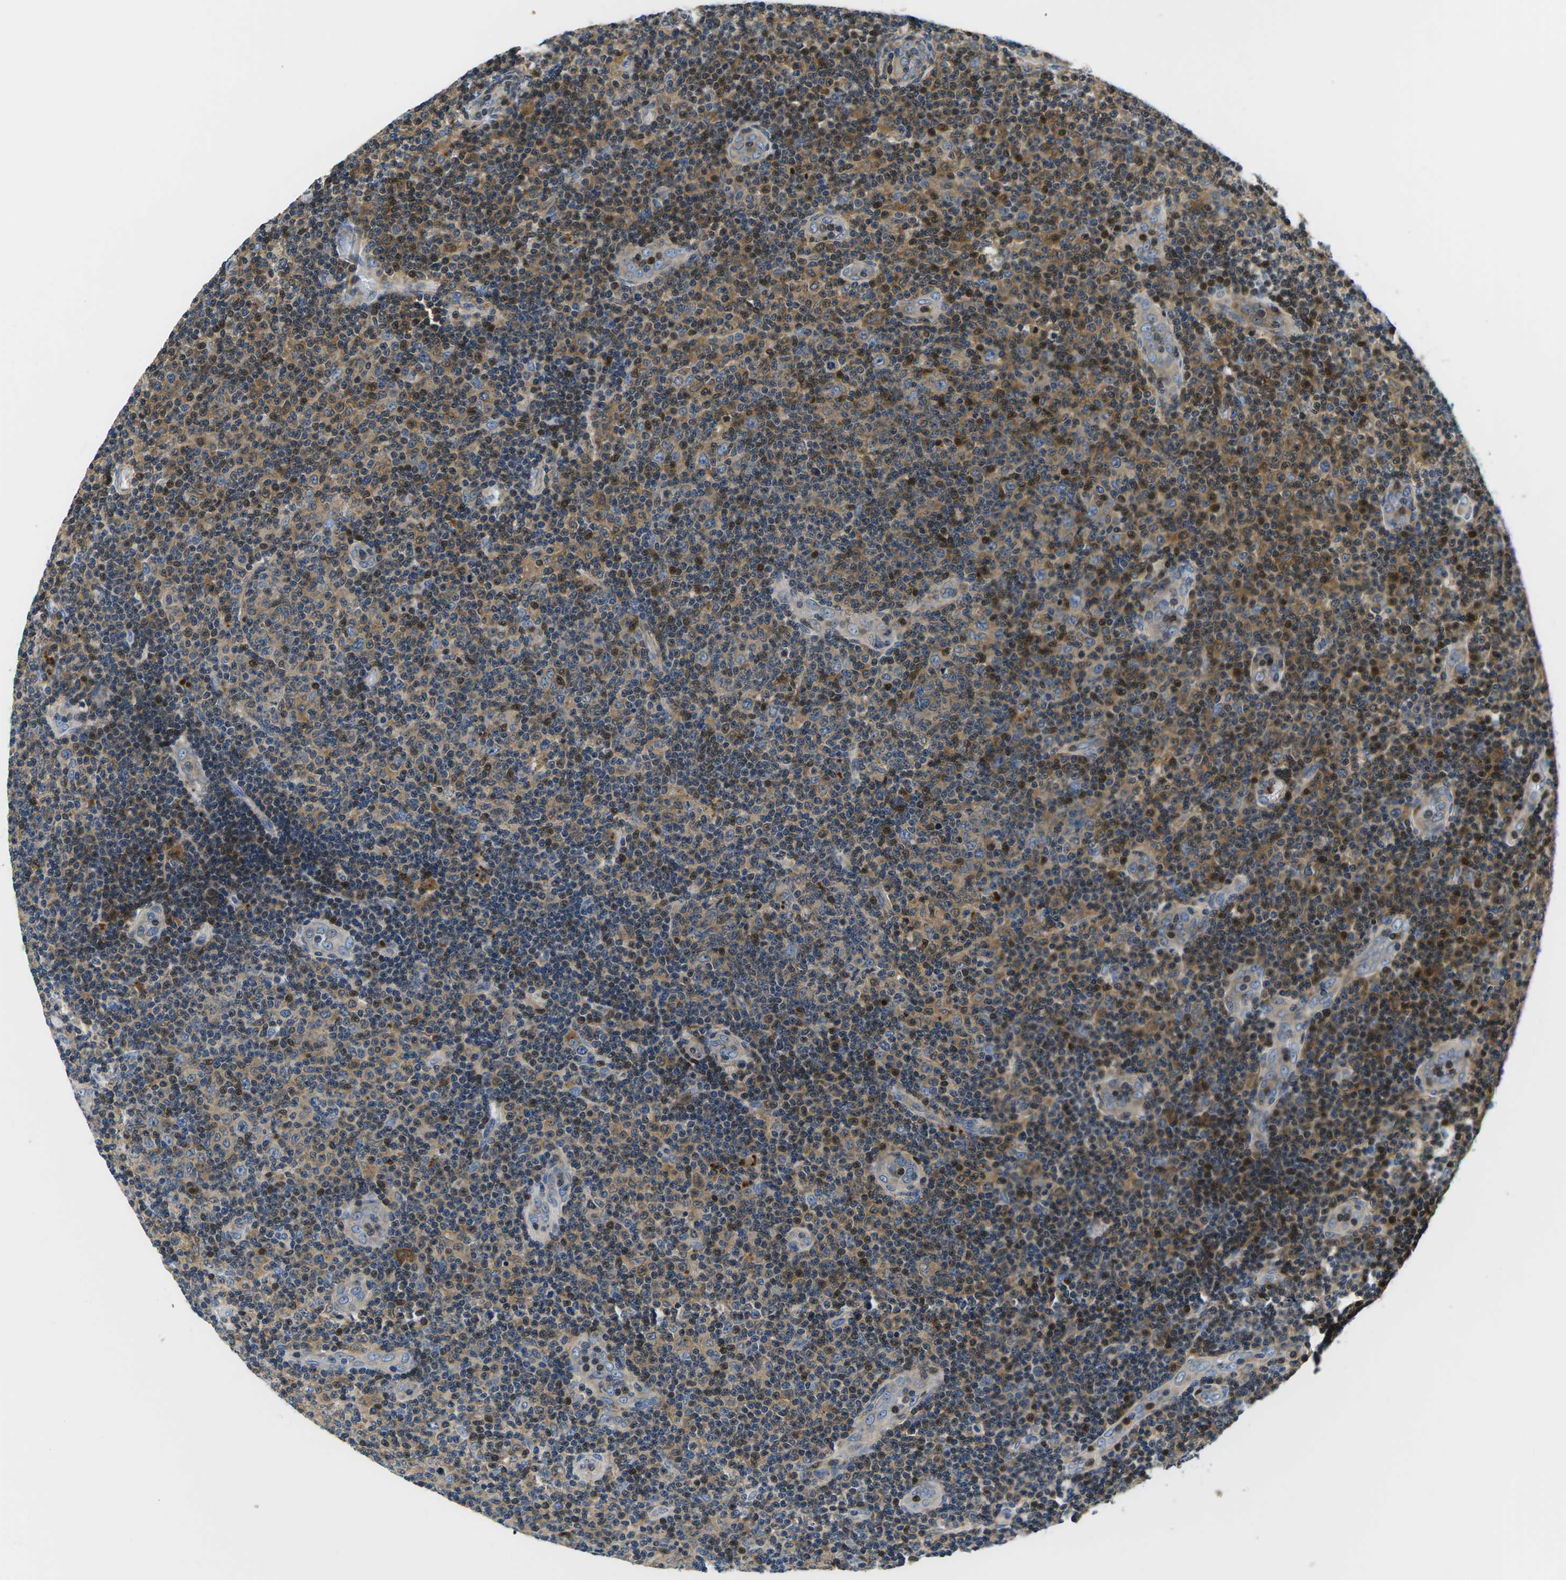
{"staining": {"intensity": "weak", "quantity": "25%-75%", "location": "cytoplasmic/membranous"}, "tissue": "lymphoma", "cell_type": "Tumor cells", "image_type": "cancer", "snomed": [{"axis": "morphology", "description": "Malignant lymphoma, non-Hodgkin's type, Low grade"}, {"axis": "topography", "description": "Lymph node"}], "caption": "Immunohistochemistry staining of lymphoma, which demonstrates low levels of weak cytoplasmic/membranous expression in about 25%-75% of tumor cells indicating weak cytoplasmic/membranous protein expression. The staining was performed using DAB (brown) for protein detection and nuclei were counterstained in hematoxylin (blue).", "gene": "PLCE1", "patient": {"sex": "male", "age": 83}}